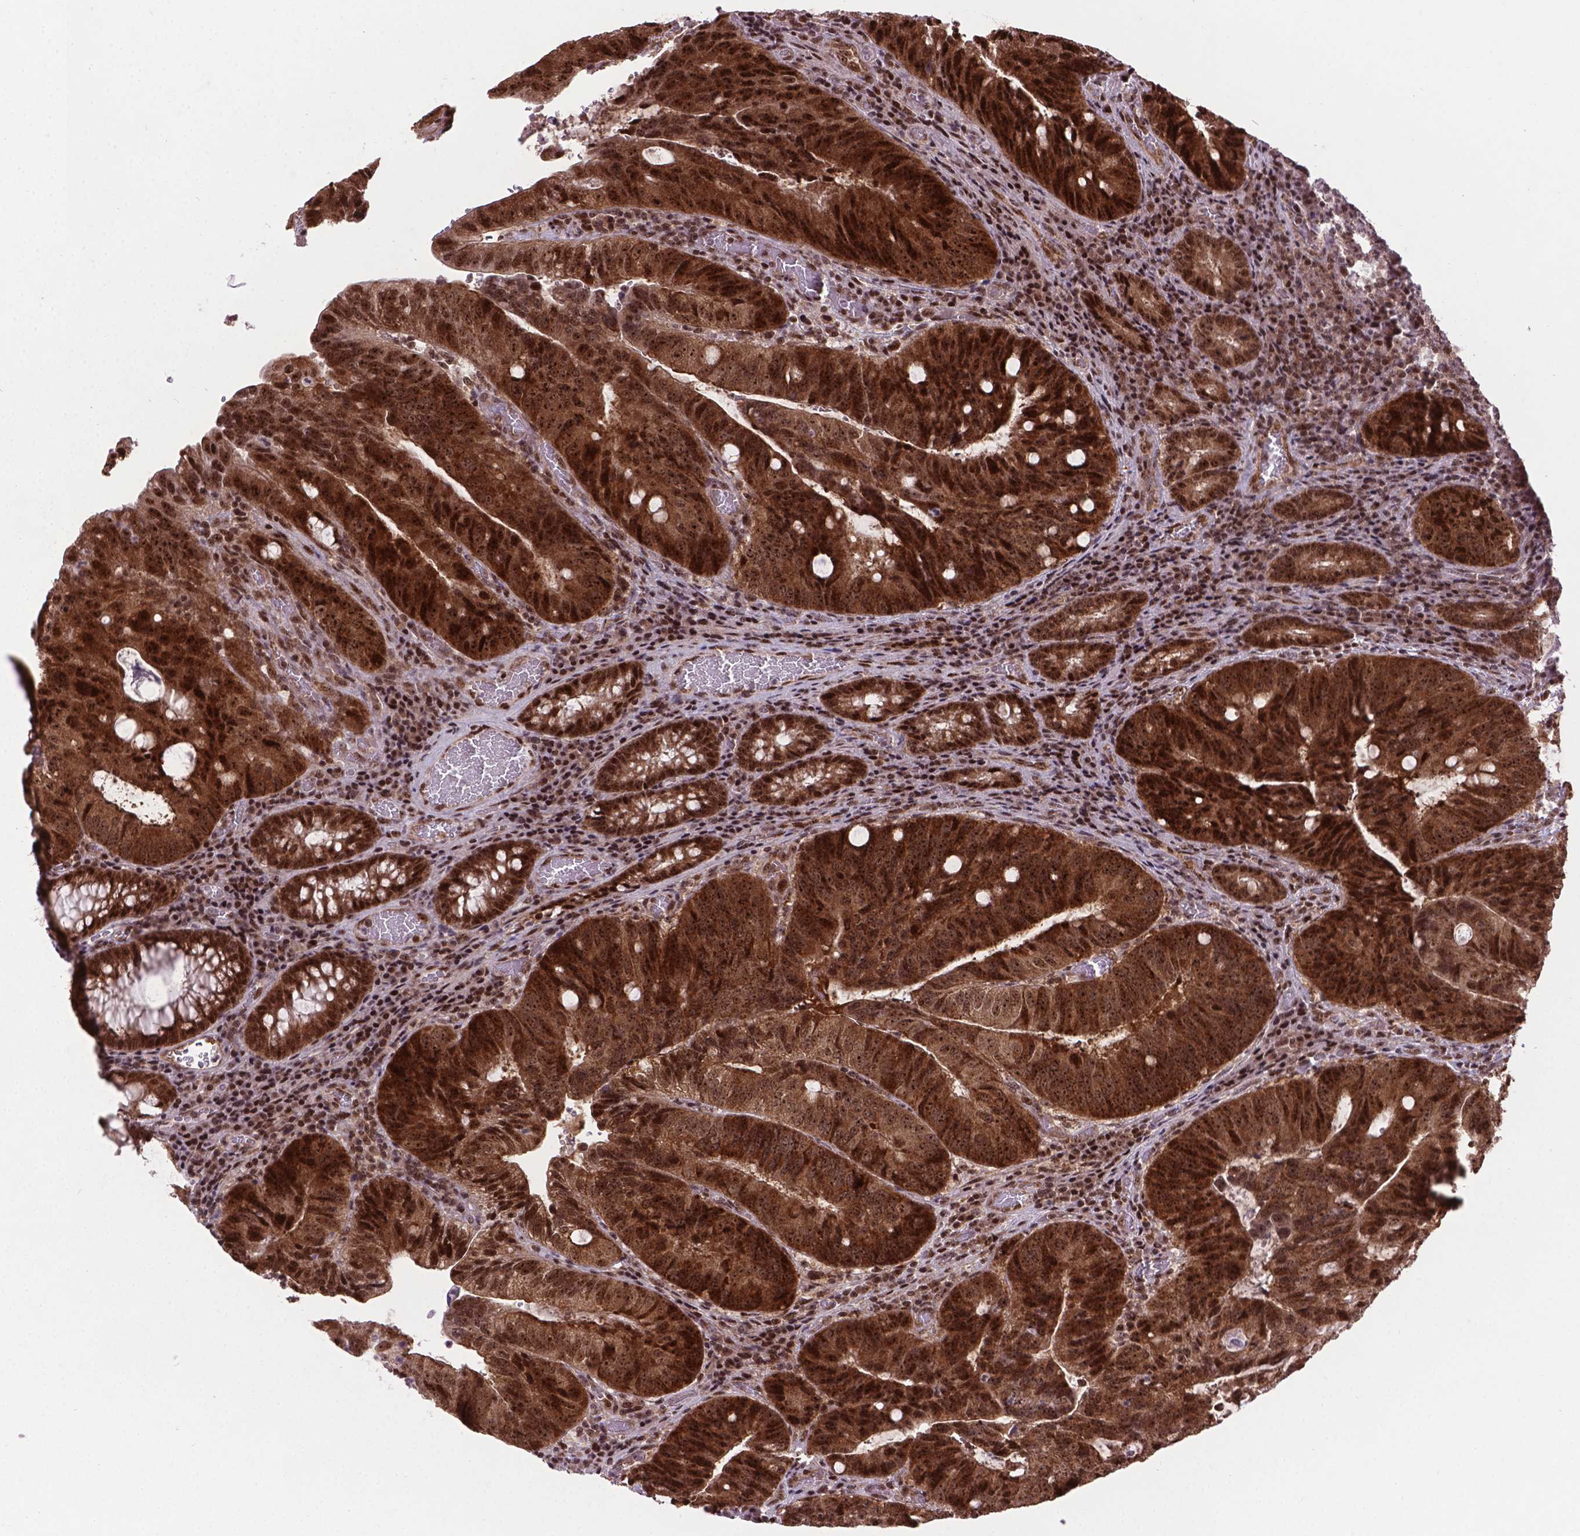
{"staining": {"intensity": "strong", "quantity": ">75%", "location": "cytoplasmic/membranous,nuclear"}, "tissue": "colorectal cancer", "cell_type": "Tumor cells", "image_type": "cancer", "snomed": [{"axis": "morphology", "description": "Adenocarcinoma, NOS"}, {"axis": "topography", "description": "Colon"}], "caption": "The image exhibits staining of colorectal cancer, revealing strong cytoplasmic/membranous and nuclear protein staining (brown color) within tumor cells.", "gene": "CSNK2A1", "patient": {"sex": "male", "age": 67}}